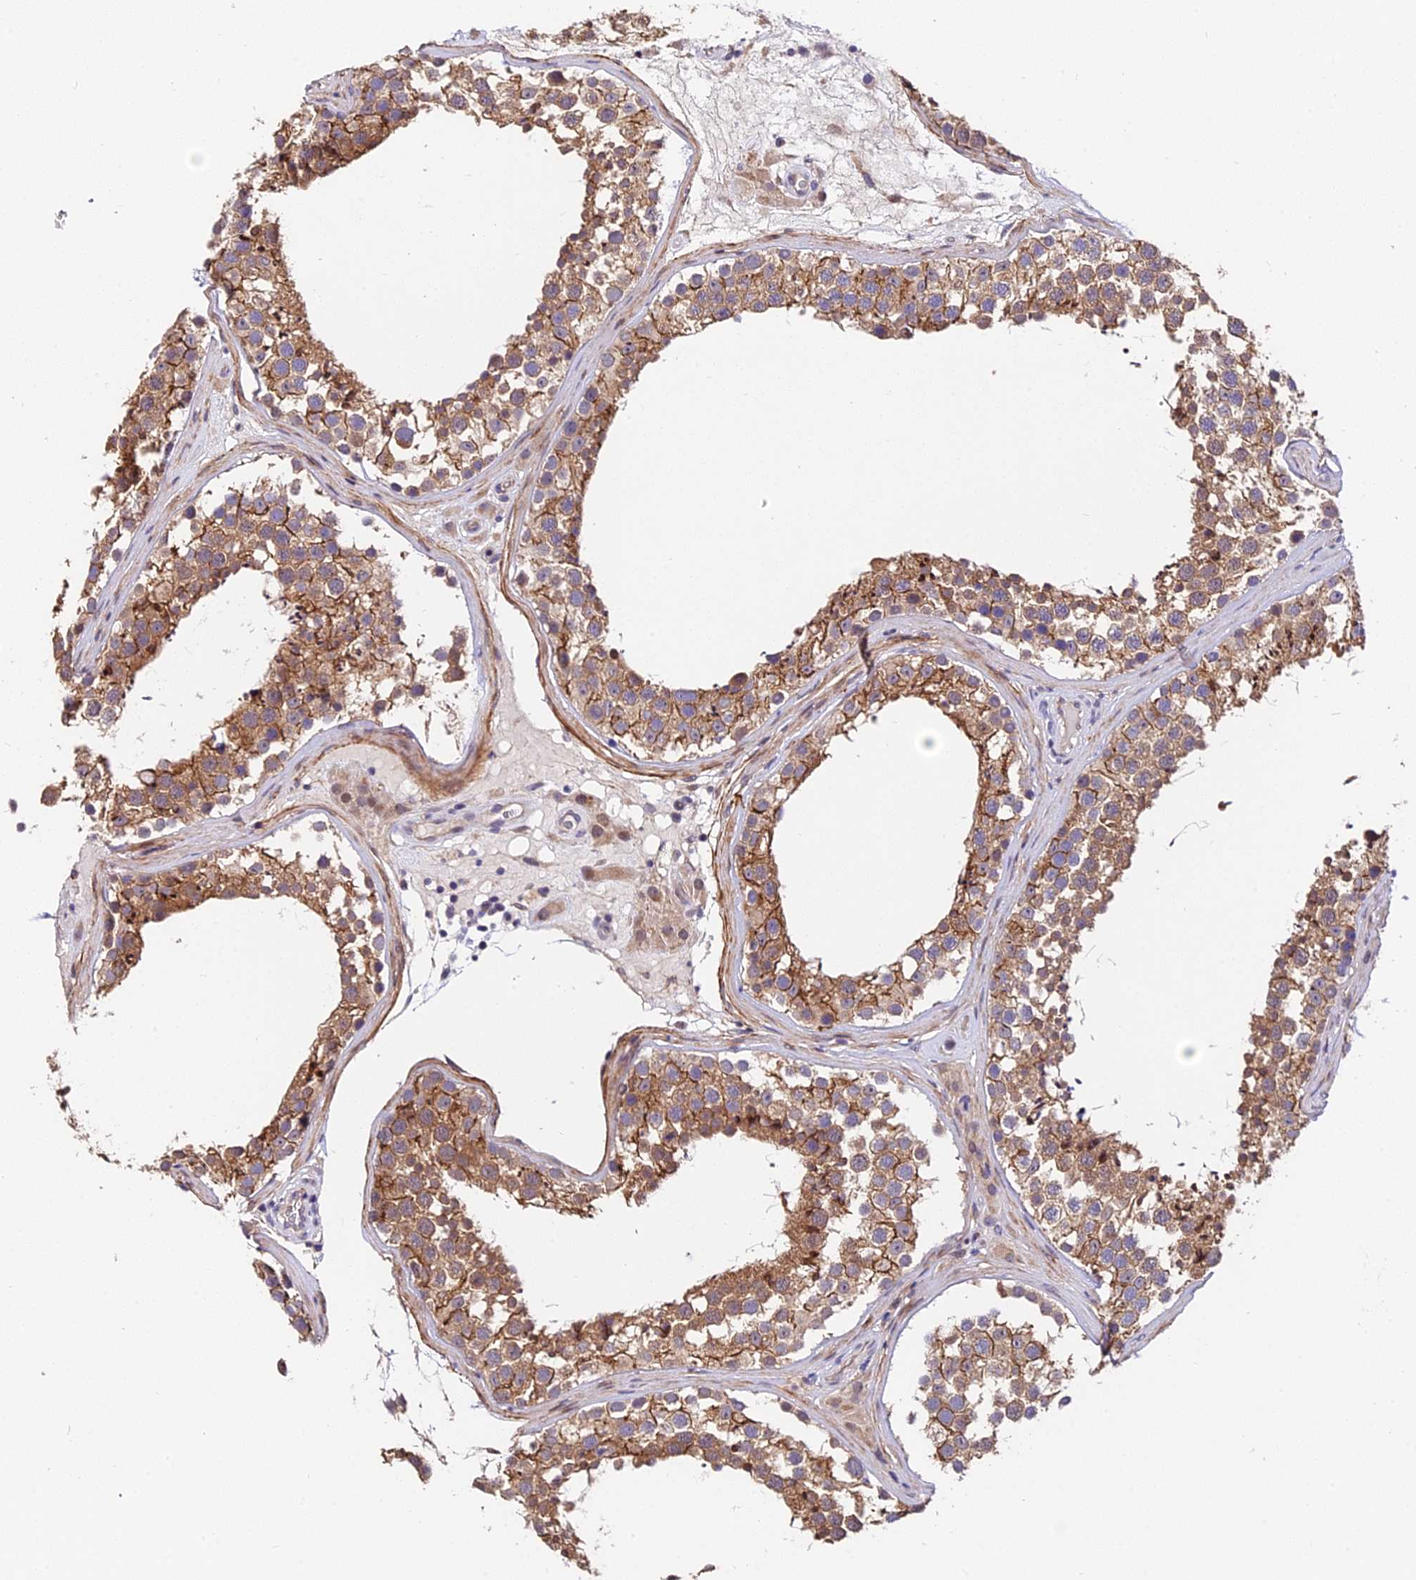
{"staining": {"intensity": "moderate", "quantity": ">75%", "location": "cytoplasmic/membranous"}, "tissue": "testis", "cell_type": "Cells in seminiferous ducts", "image_type": "normal", "snomed": [{"axis": "morphology", "description": "Normal tissue, NOS"}, {"axis": "topography", "description": "Testis"}], "caption": "Protein expression analysis of benign human testis reveals moderate cytoplasmic/membranous staining in approximately >75% of cells in seminiferous ducts. (DAB = brown stain, brightfield microscopy at high magnification).", "gene": "TRMT1", "patient": {"sex": "male", "age": 46}}